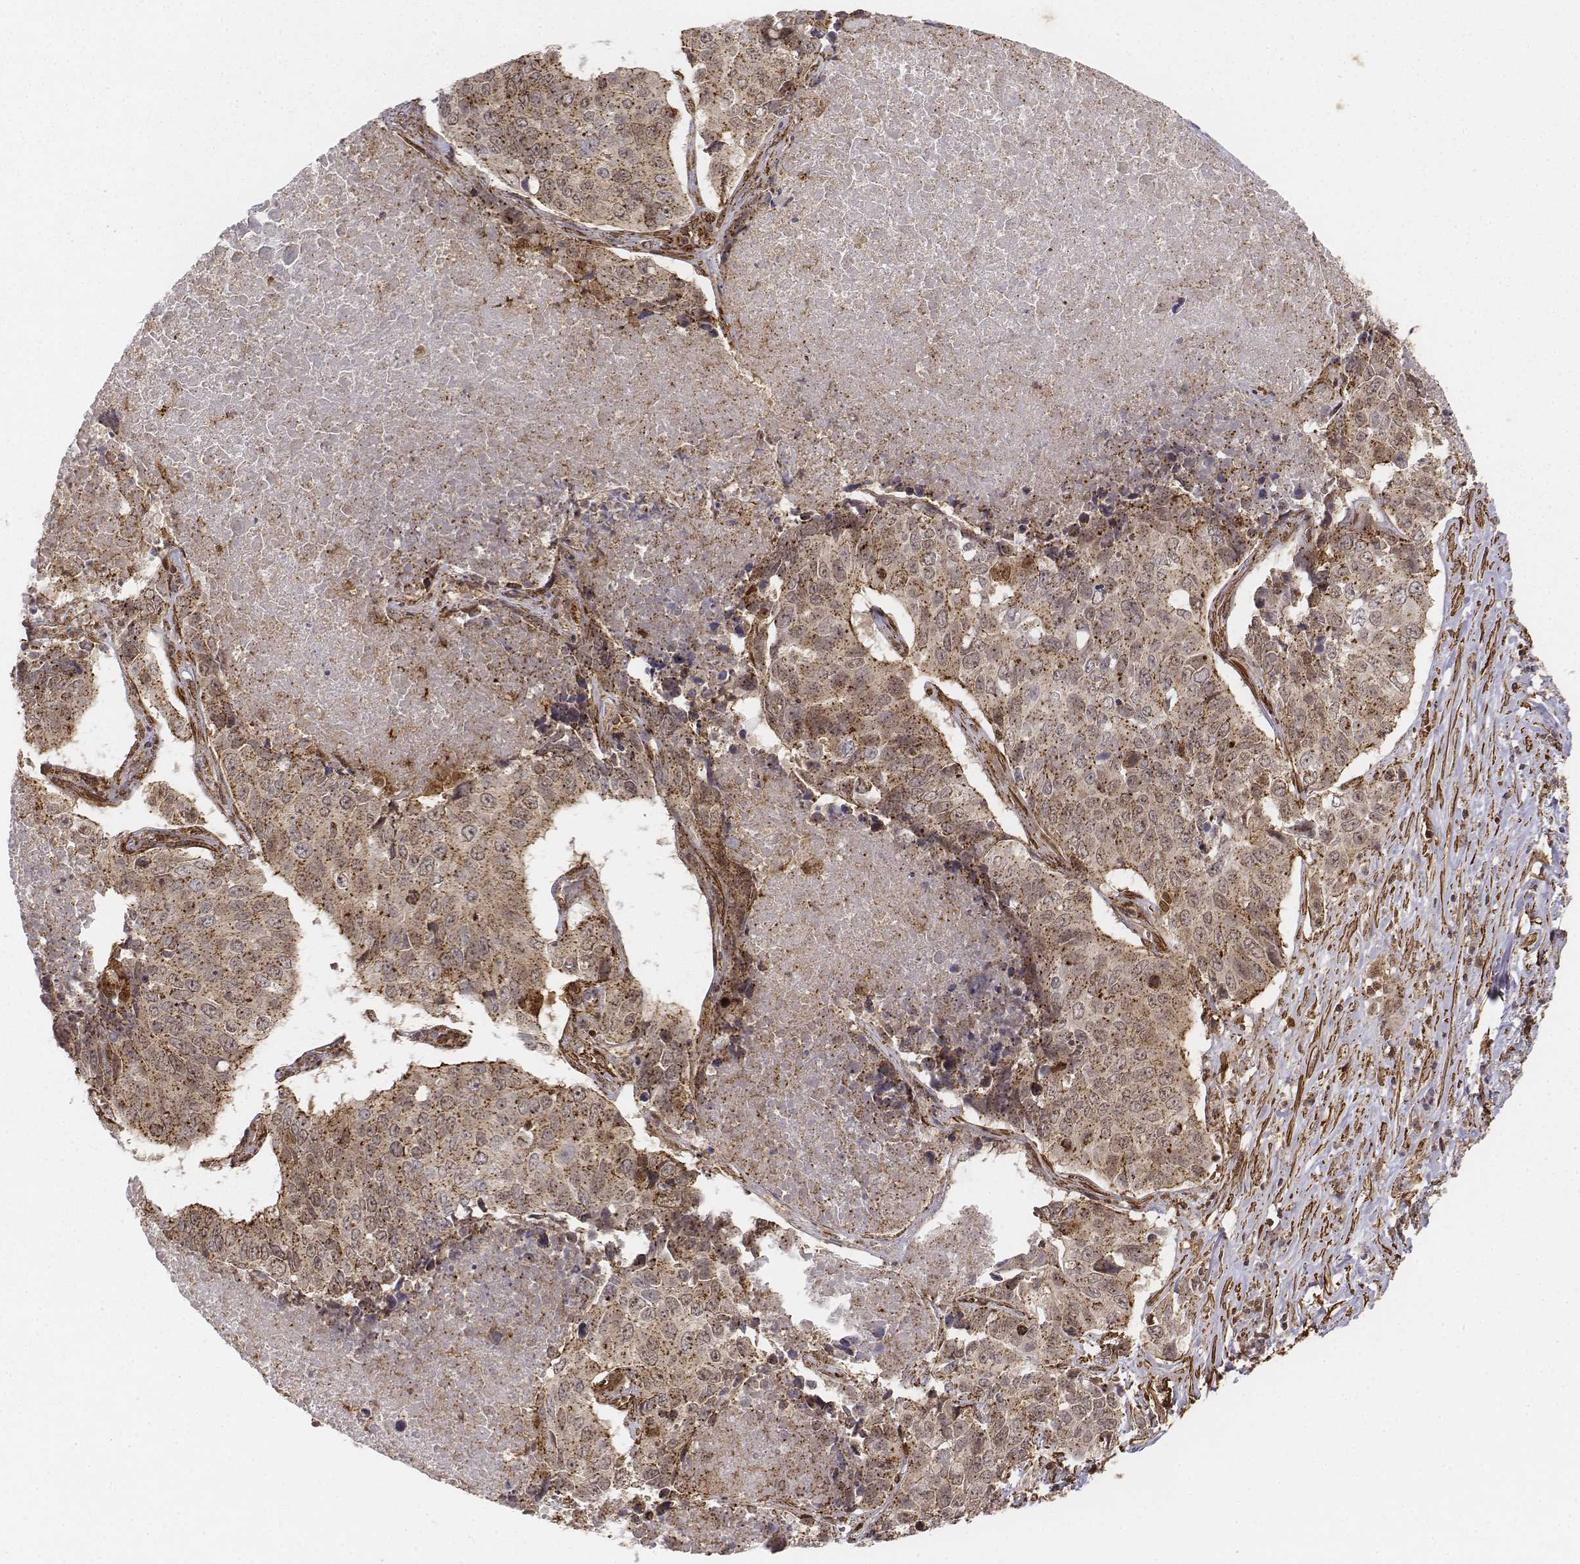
{"staining": {"intensity": "moderate", "quantity": ">75%", "location": "cytoplasmic/membranous,nuclear"}, "tissue": "lung cancer", "cell_type": "Tumor cells", "image_type": "cancer", "snomed": [{"axis": "morphology", "description": "Normal tissue, NOS"}, {"axis": "morphology", "description": "Squamous cell carcinoma, NOS"}, {"axis": "topography", "description": "Bronchus"}, {"axis": "topography", "description": "Lung"}], "caption": "This photomicrograph displays immunohistochemistry staining of human lung squamous cell carcinoma, with medium moderate cytoplasmic/membranous and nuclear positivity in about >75% of tumor cells.", "gene": "ZFYVE19", "patient": {"sex": "male", "age": 64}}